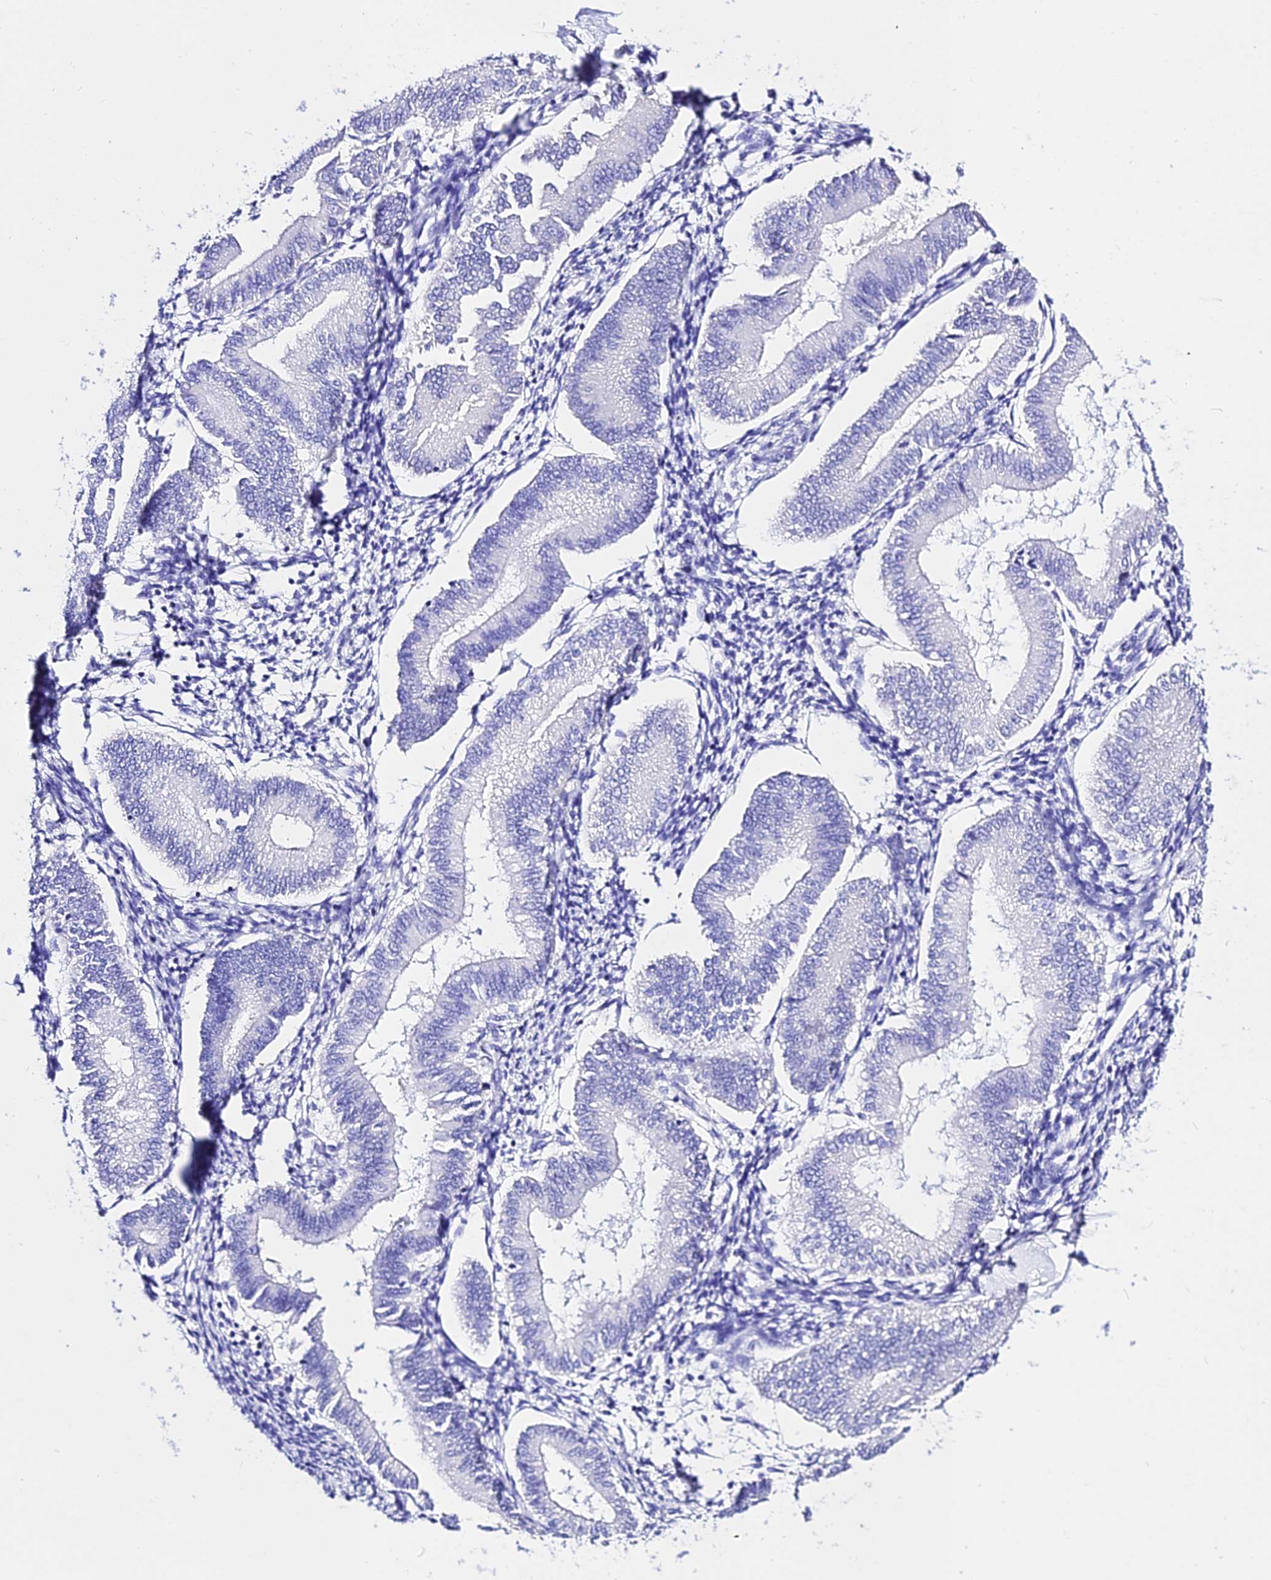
{"staining": {"intensity": "negative", "quantity": "none", "location": "none"}, "tissue": "endometrium", "cell_type": "Cells in endometrial stroma", "image_type": "normal", "snomed": [{"axis": "morphology", "description": "Normal tissue, NOS"}, {"axis": "topography", "description": "Endometrium"}], "caption": "An IHC histopathology image of unremarkable endometrium is shown. There is no staining in cells in endometrial stroma of endometrium. (DAB (3,3'-diaminobenzidine) immunohistochemistry, high magnification).", "gene": "DEFB106A", "patient": {"sex": "female", "age": 39}}